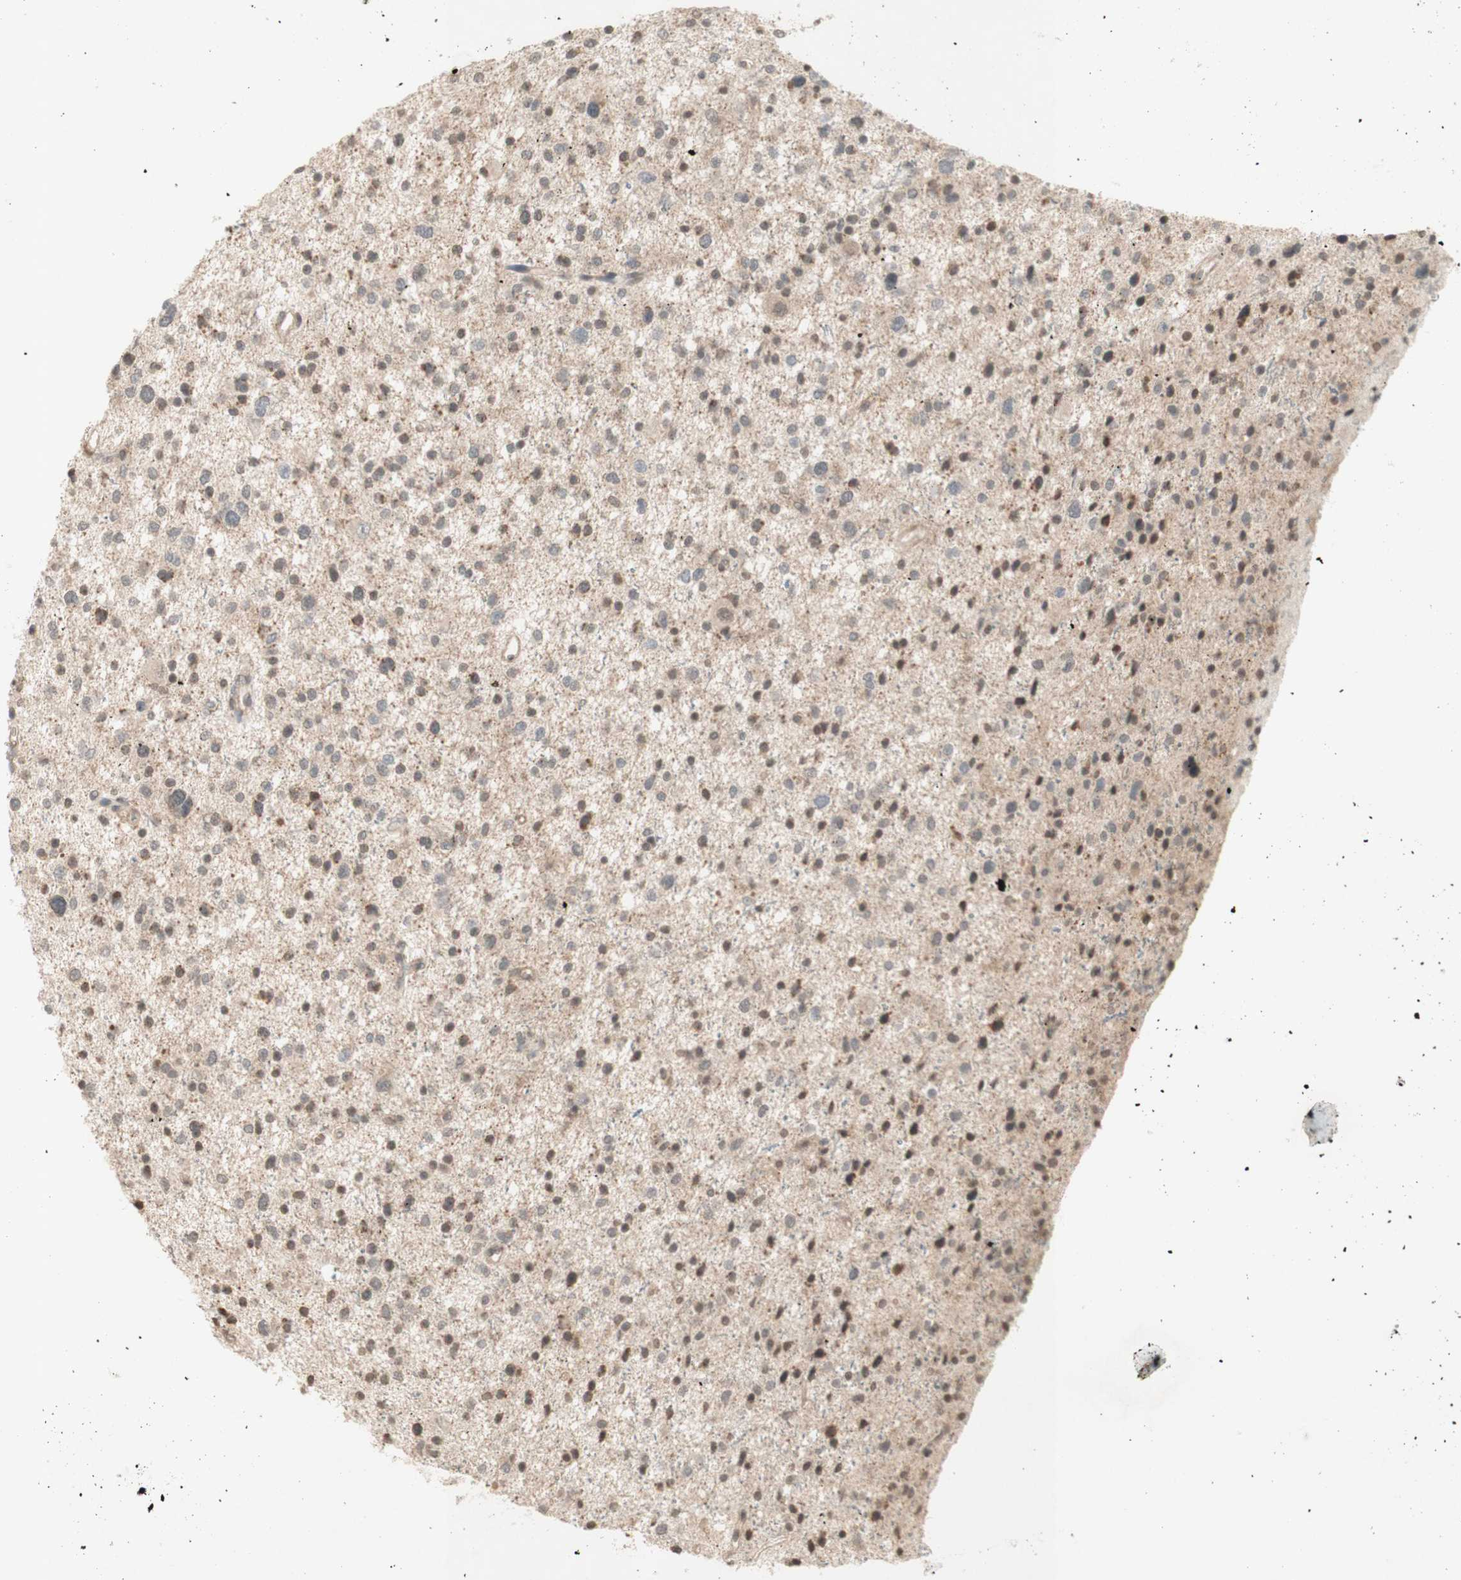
{"staining": {"intensity": "weak", "quantity": "25%-75%", "location": "cytoplasmic/membranous,nuclear"}, "tissue": "glioma", "cell_type": "Tumor cells", "image_type": "cancer", "snomed": [{"axis": "morphology", "description": "Glioma, malignant, Low grade"}, {"axis": "topography", "description": "Brain"}], "caption": "Immunohistochemical staining of human malignant low-grade glioma demonstrates low levels of weak cytoplasmic/membranous and nuclear positivity in about 25%-75% of tumor cells.", "gene": "GLI1", "patient": {"sex": "female", "age": 37}}